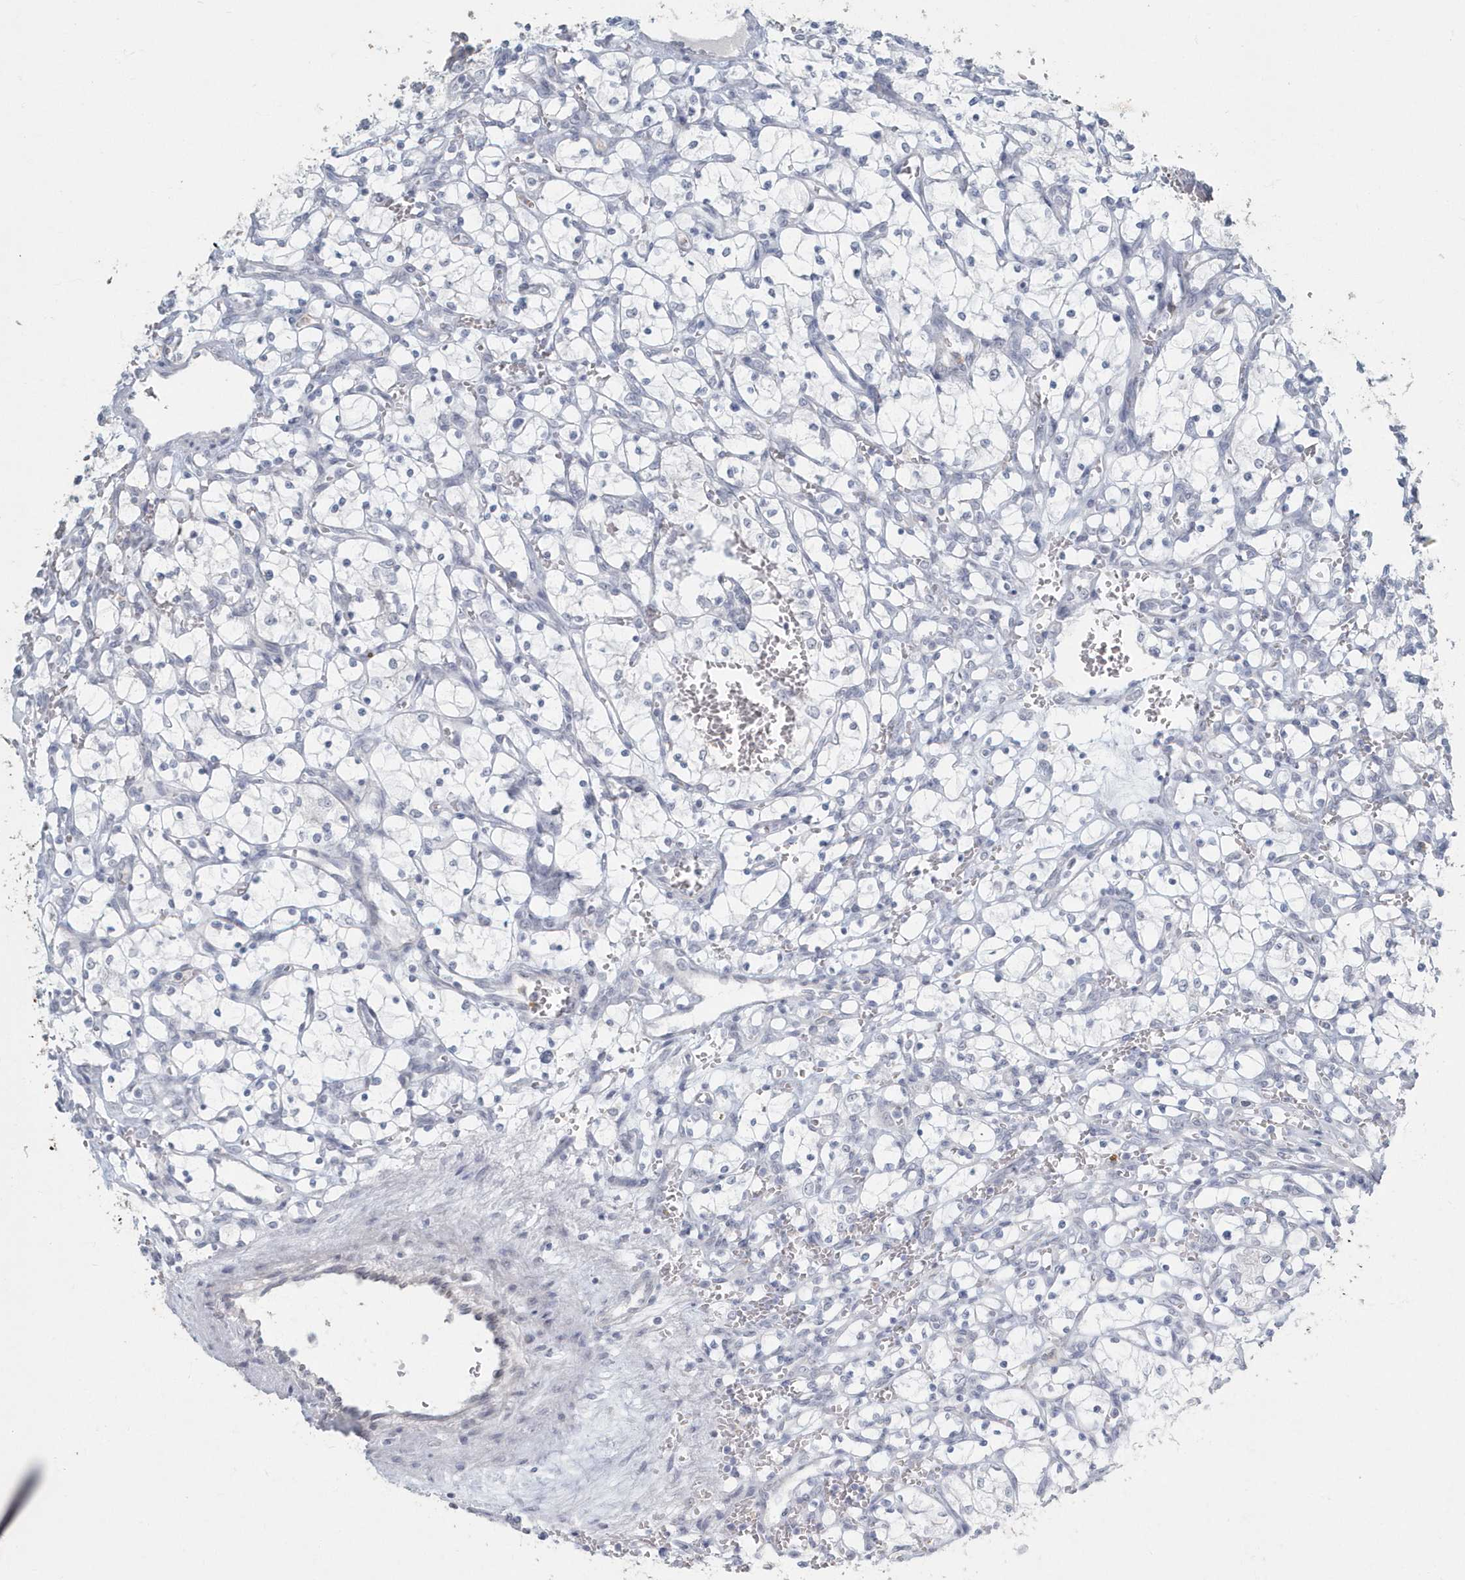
{"staining": {"intensity": "negative", "quantity": "none", "location": "none"}, "tissue": "renal cancer", "cell_type": "Tumor cells", "image_type": "cancer", "snomed": [{"axis": "morphology", "description": "Adenocarcinoma, NOS"}, {"axis": "topography", "description": "Kidney"}], "caption": "An IHC image of renal adenocarcinoma is shown. There is no staining in tumor cells of renal adenocarcinoma. (DAB immunohistochemistry (IHC) visualized using brightfield microscopy, high magnification).", "gene": "MYOT", "patient": {"sex": "female", "age": 69}}